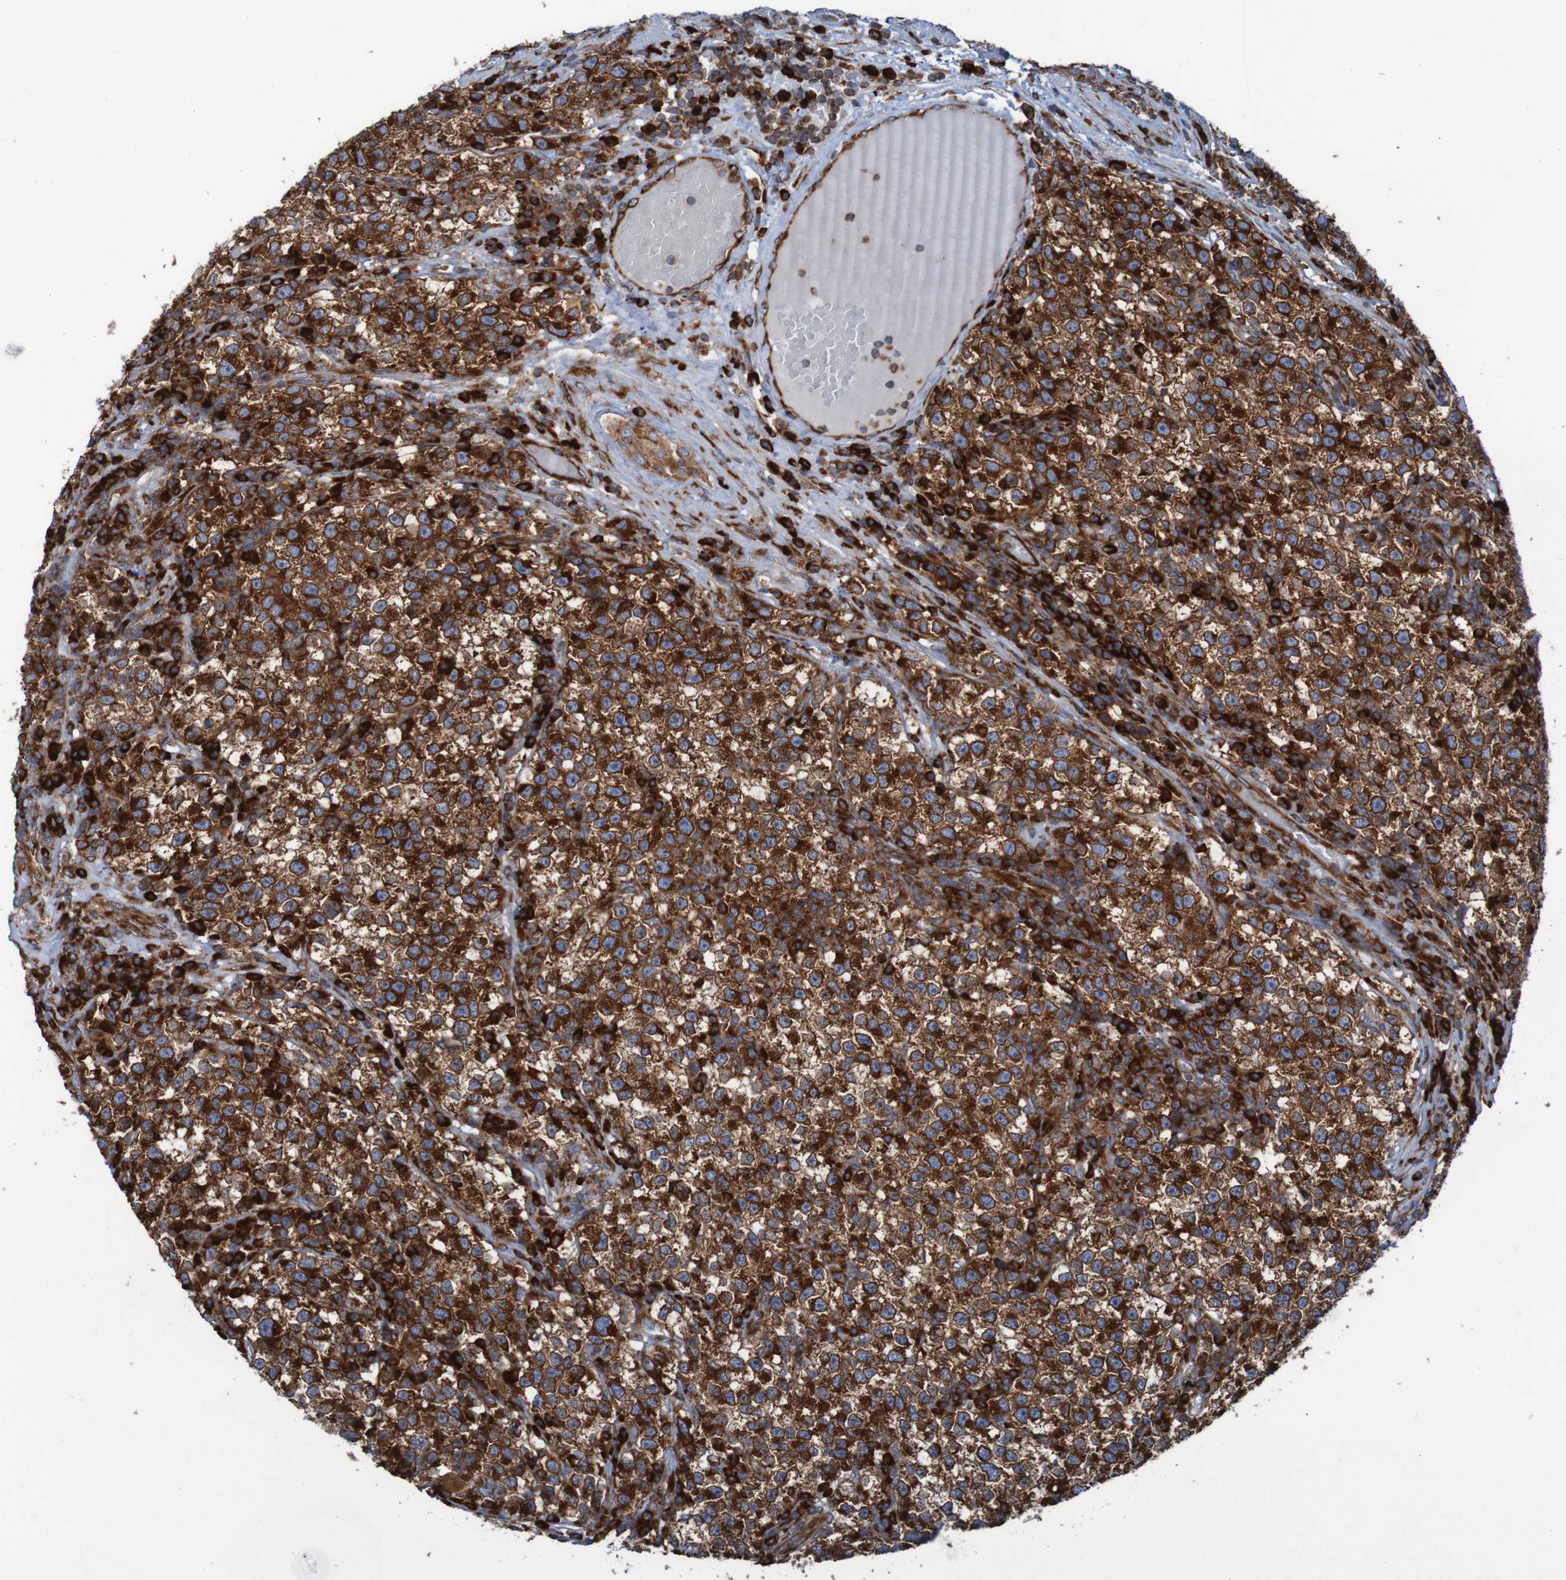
{"staining": {"intensity": "strong", "quantity": ">75%", "location": "cytoplasmic/membranous"}, "tissue": "testis cancer", "cell_type": "Tumor cells", "image_type": "cancer", "snomed": [{"axis": "morphology", "description": "Seminoma, NOS"}, {"axis": "topography", "description": "Testis"}], "caption": "This is an image of IHC staining of testis cancer (seminoma), which shows strong positivity in the cytoplasmic/membranous of tumor cells.", "gene": "RPL10", "patient": {"sex": "male", "age": 22}}